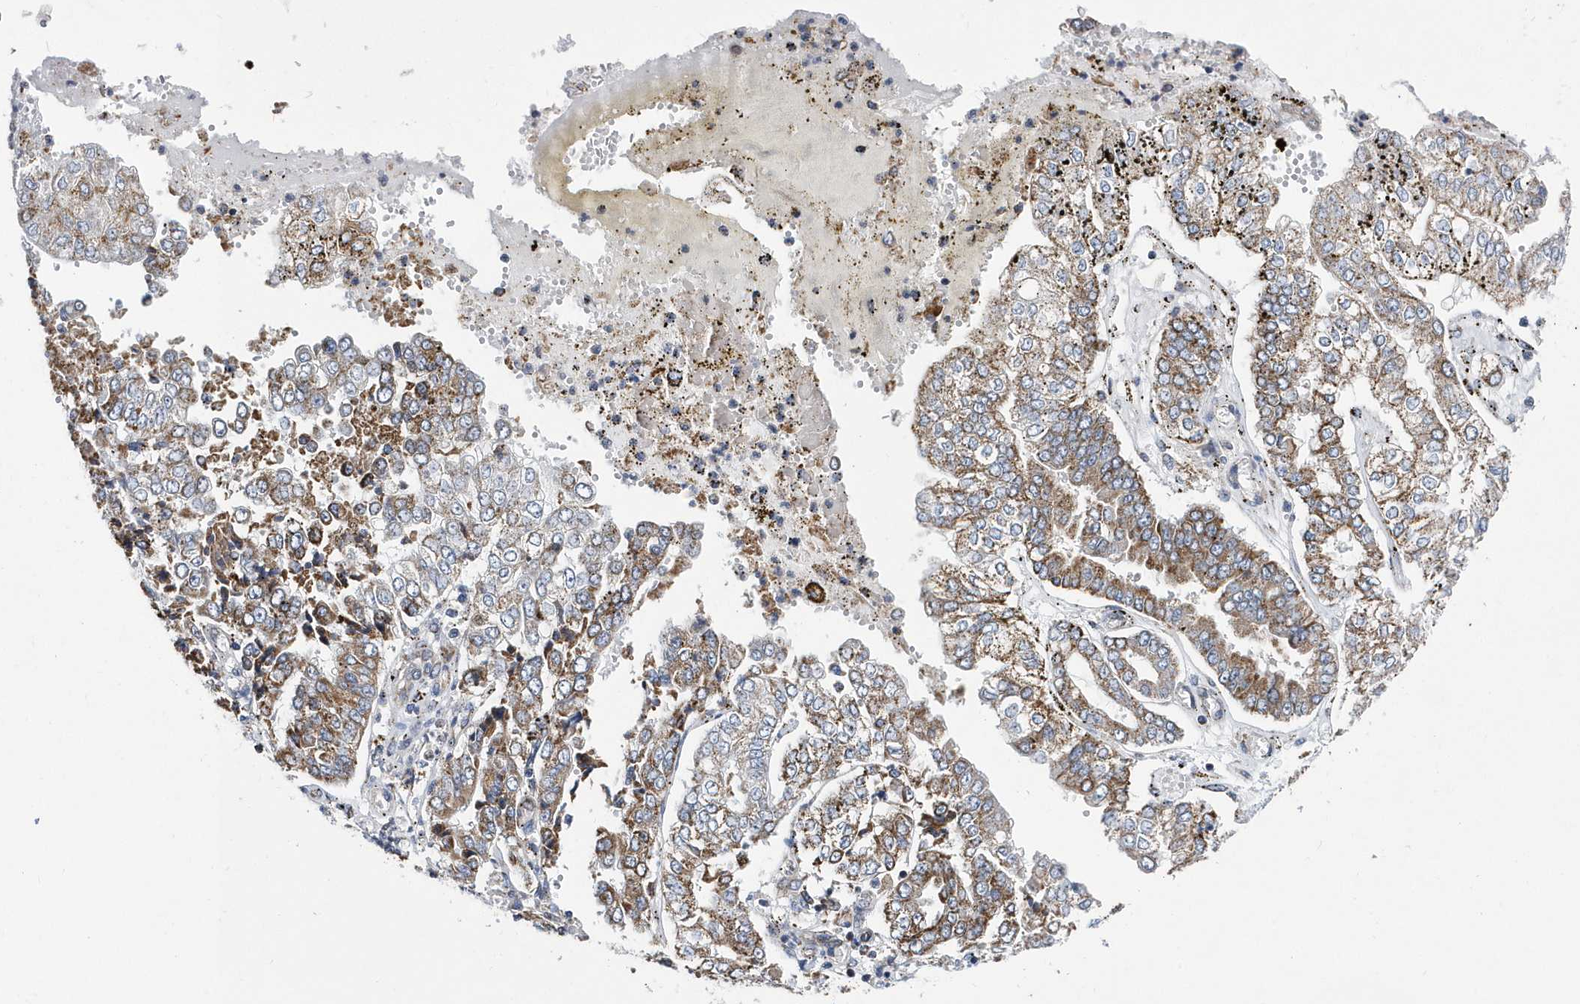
{"staining": {"intensity": "moderate", "quantity": "25%-75%", "location": "cytoplasmic/membranous"}, "tissue": "stomach cancer", "cell_type": "Tumor cells", "image_type": "cancer", "snomed": [{"axis": "morphology", "description": "Adenocarcinoma, NOS"}, {"axis": "topography", "description": "Stomach"}], "caption": "Immunohistochemistry (IHC) (DAB (3,3'-diaminobenzidine)) staining of adenocarcinoma (stomach) exhibits moderate cytoplasmic/membranous protein staining in approximately 25%-75% of tumor cells. (DAB IHC with brightfield microscopy, high magnification).", "gene": "SPATA5", "patient": {"sex": "male", "age": 76}}